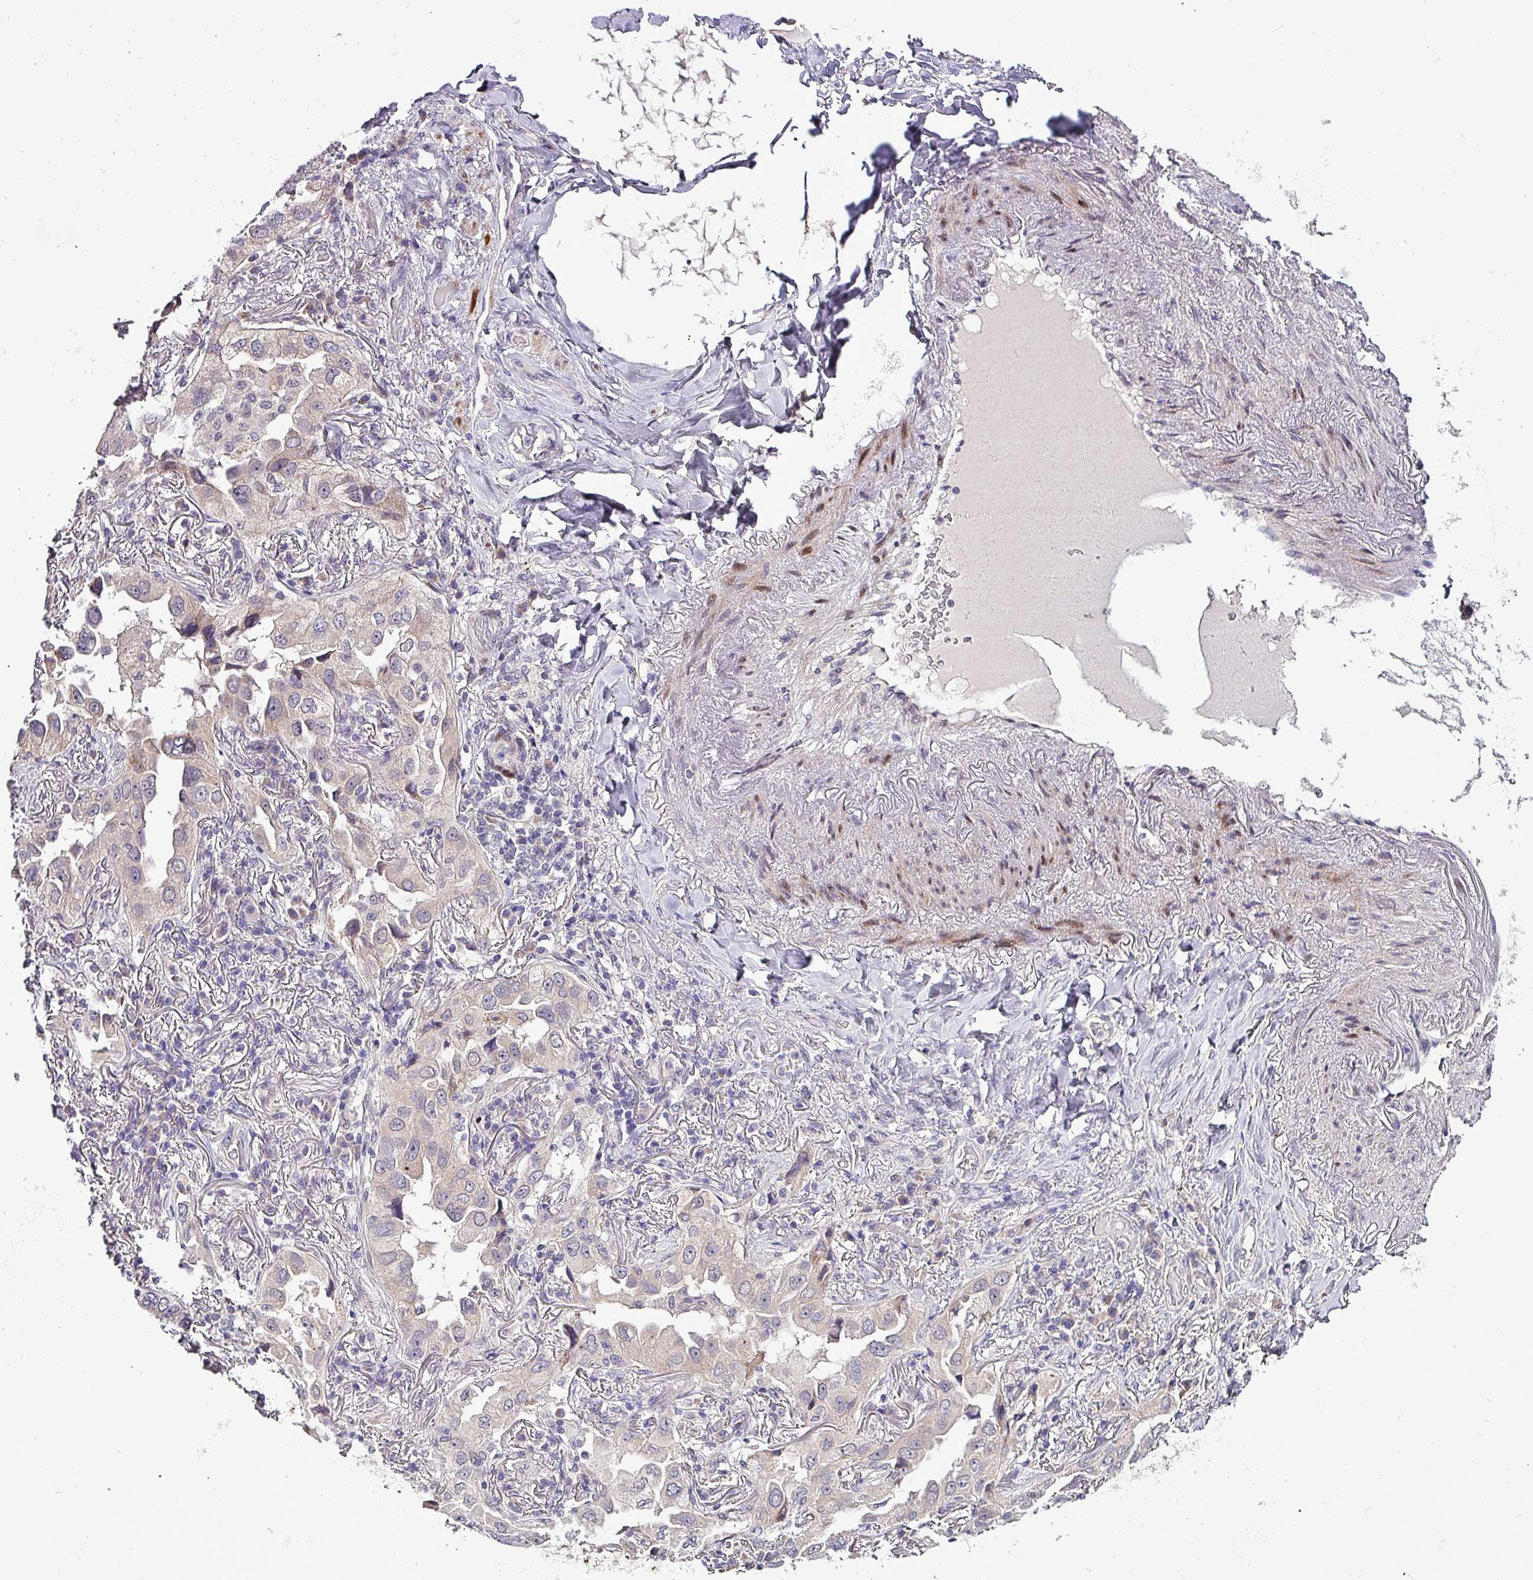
{"staining": {"intensity": "negative", "quantity": "none", "location": "none"}, "tissue": "lung cancer", "cell_type": "Tumor cells", "image_type": "cancer", "snomed": [{"axis": "morphology", "description": "Adenocarcinoma, NOS"}, {"axis": "topography", "description": "Lung"}], "caption": "Immunohistochemistry image of human adenocarcinoma (lung) stained for a protein (brown), which exhibits no positivity in tumor cells.", "gene": "GRAPL", "patient": {"sex": "female", "age": 69}}